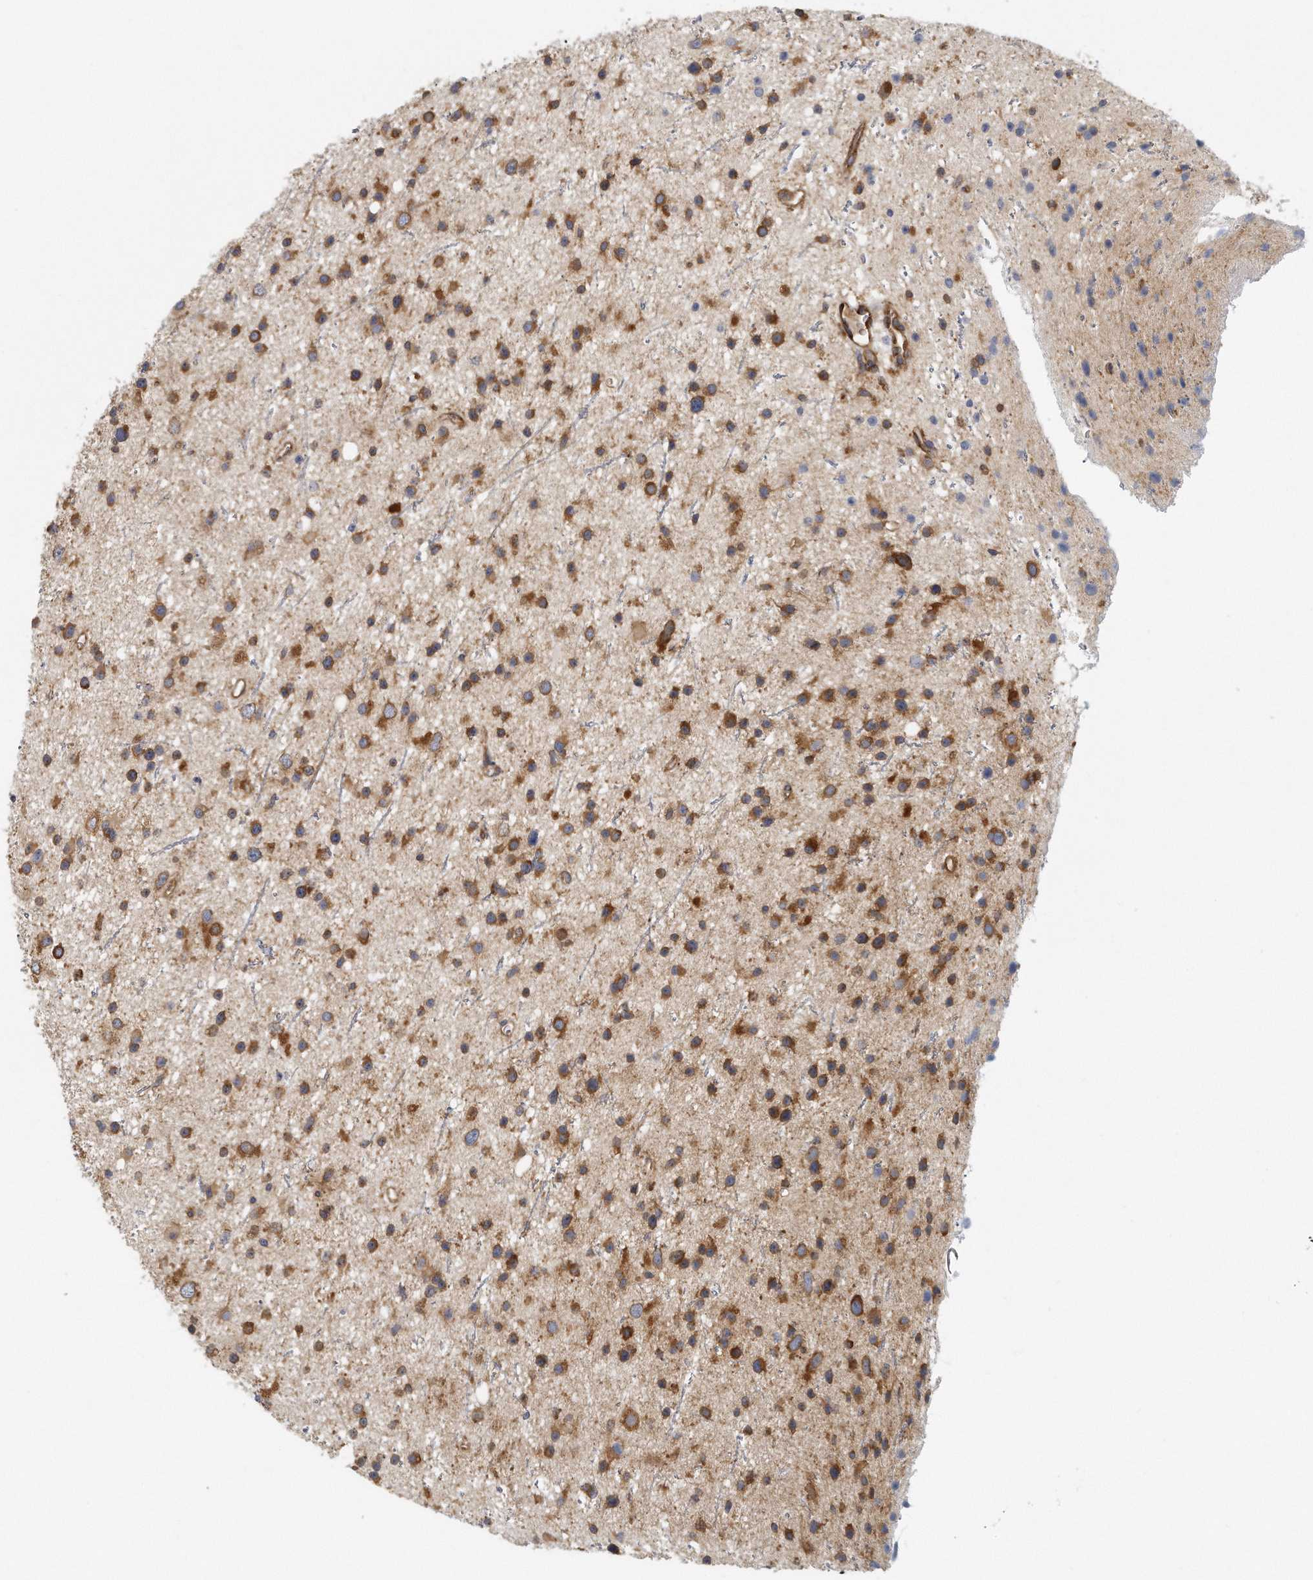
{"staining": {"intensity": "moderate", "quantity": ">75%", "location": "cytoplasmic/membranous"}, "tissue": "glioma", "cell_type": "Tumor cells", "image_type": "cancer", "snomed": [{"axis": "morphology", "description": "Glioma, malignant, Low grade"}, {"axis": "topography", "description": "Cerebral cortex"}], "caption": "Immunohistochemistry (IHC) staining of low-grade glioma (malignant), which shows medium levels of moderate cytoplasmic/membranous staining in approximately >75% of tumor cells indicating moderate cytoplasmic/membranous protein staining. The staining was performed using DAB (3,3'-diaminobenzidine) (brown) for protein detection and nuclei were counterstained in hematoxylin (blue).", "gene": "EIF3I", "patient": {"sex": "female", "age": 39}}